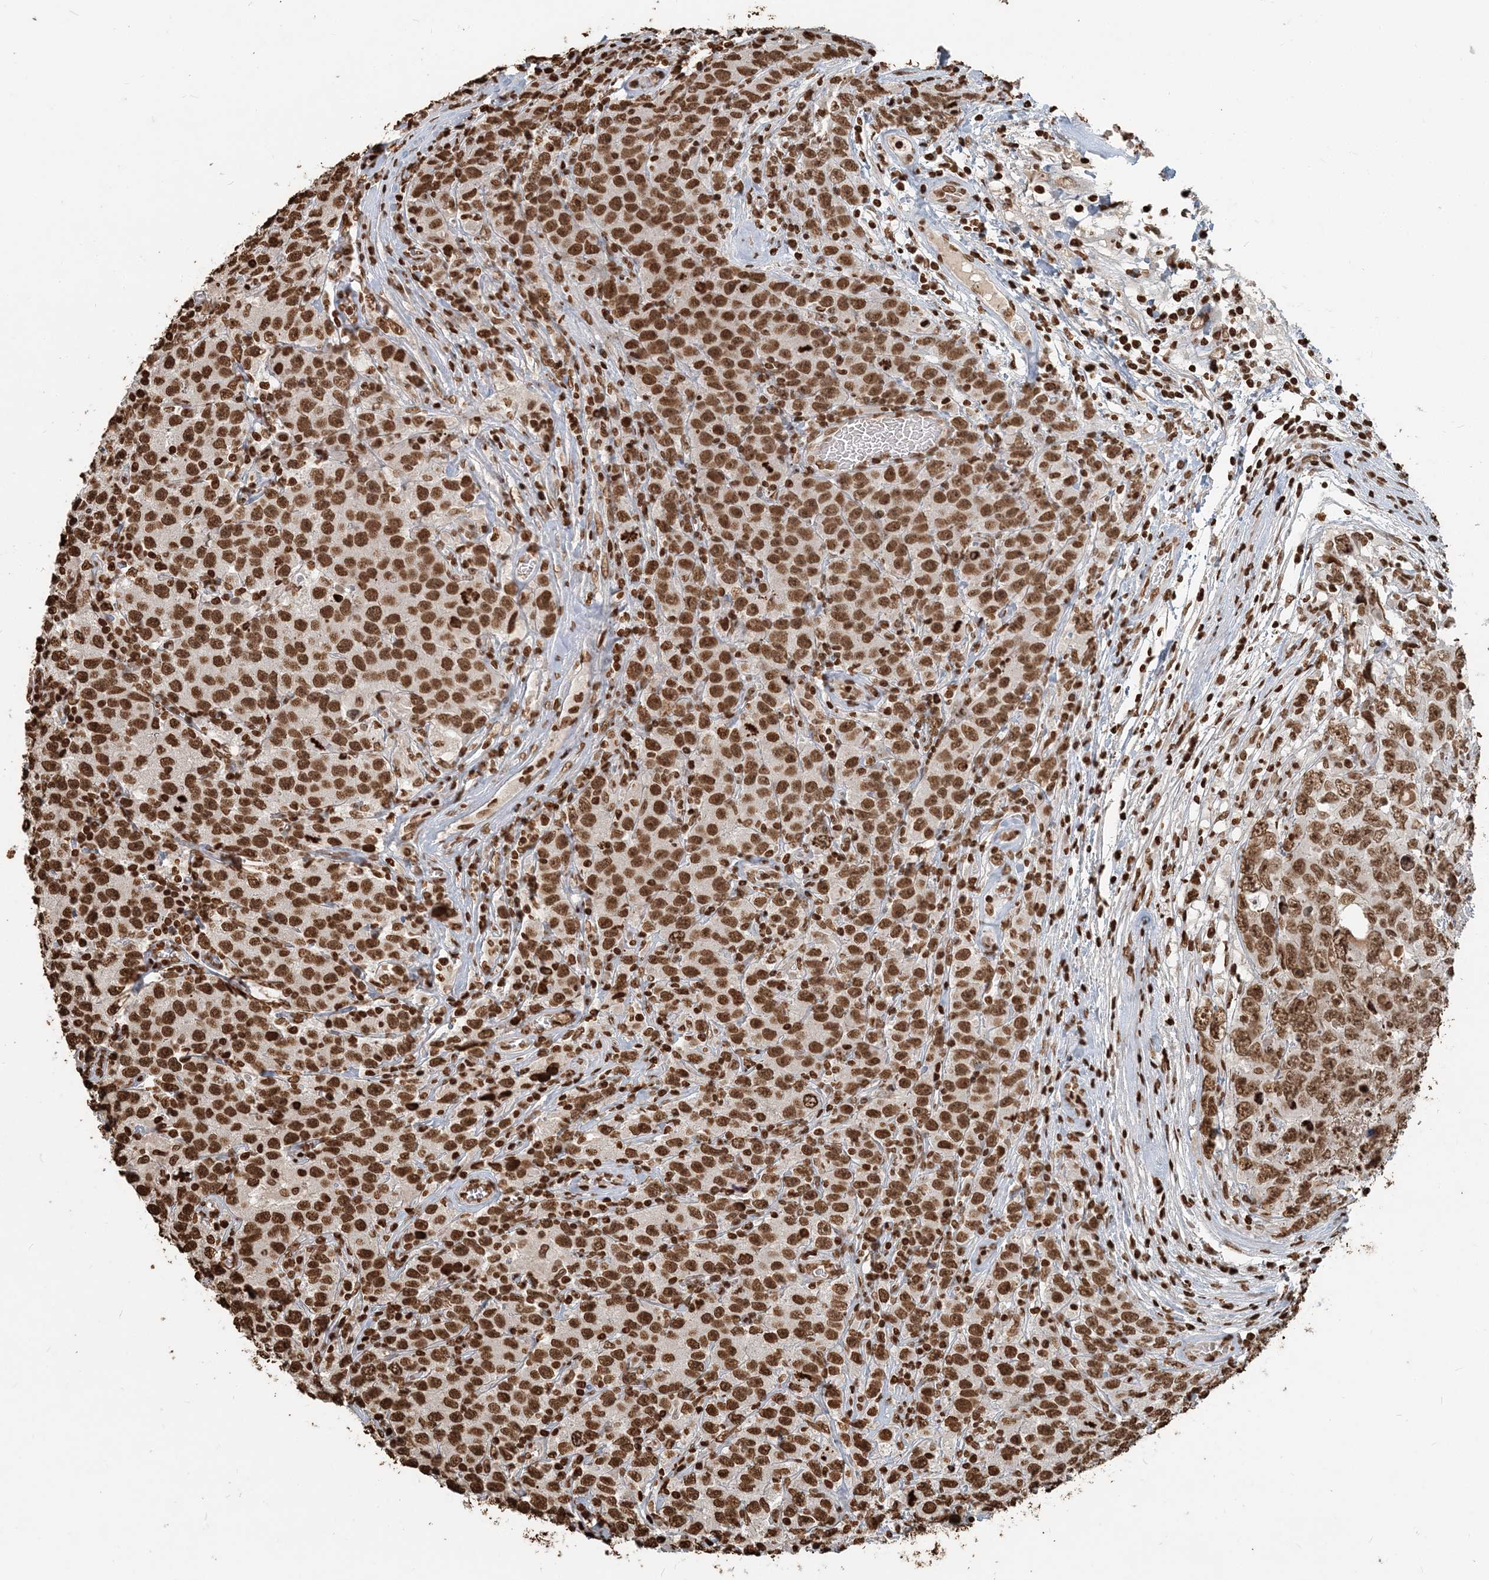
{"staining": {"intensity": "strong", "quantity": ">75%", "location": "nuclear"}, "tissue": "testis cancer", "cell_type": "Tumor cells", "image_type": "cancer", "snomed": [{"axis": "morphology", "description": "Seminoma, NOS"}, {"axis": "morphology", "description": "Carcinoma, Embryonal, NOS"}, {"axis": "topography", "description": "Testis"}], "caption": "Immunohistochemical staining of seminoma (testis) exhibits strong nuclear protein staining in about >75% of tumor cells.", "gene": "H3-3B", "patient": {"sex": "male", "age": 43}}